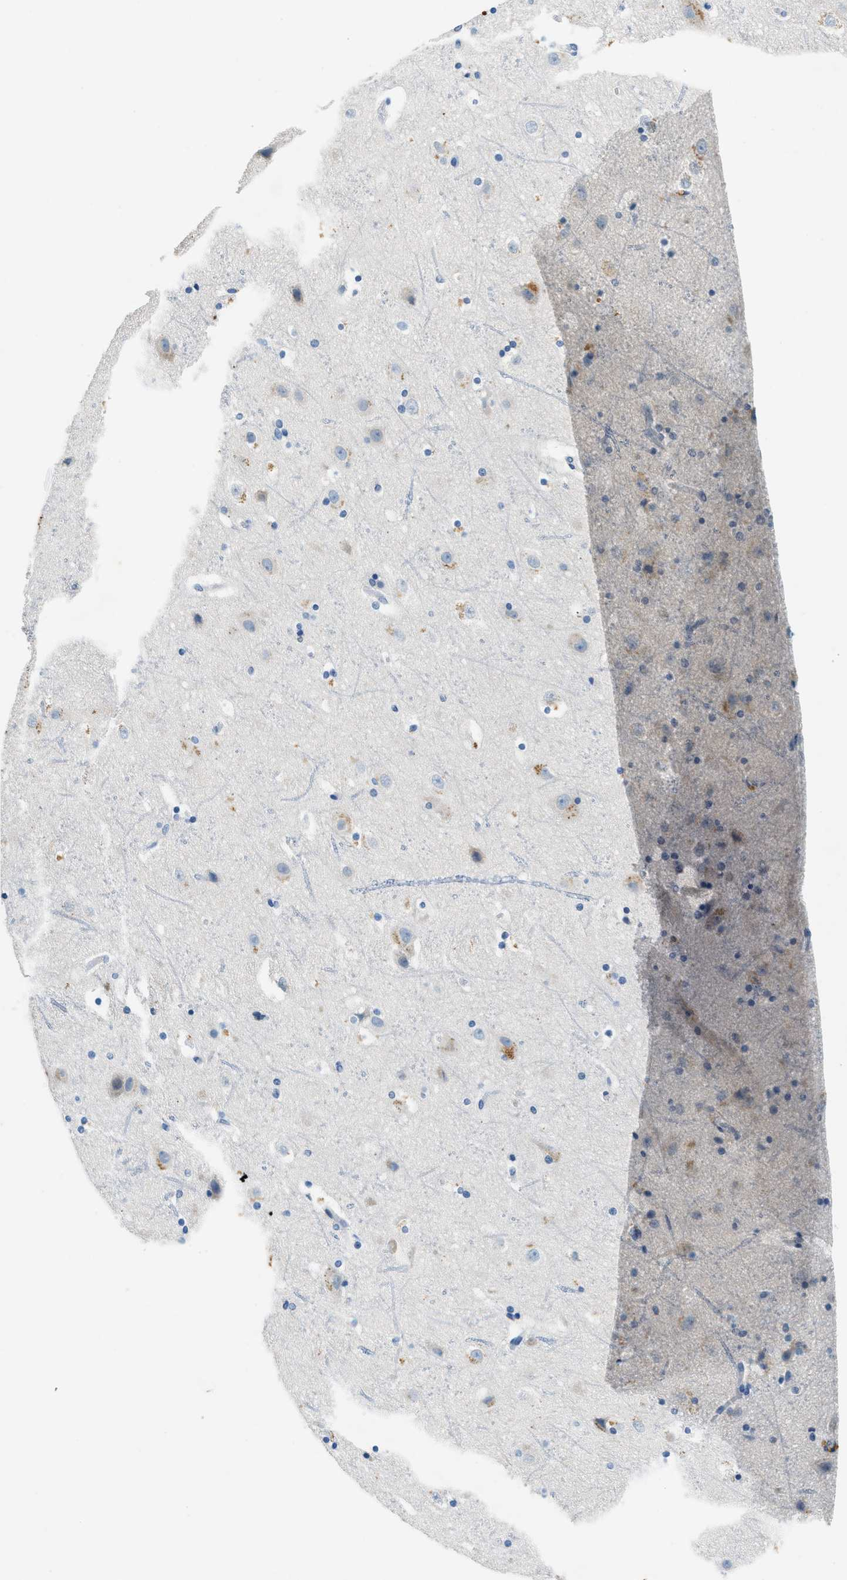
{"staining": {"intensity": "negative", "quantity": "none", "location": "none"}, "tissue": "cerebral cortex", "cell_type": "Endothelial cells", "image_type": "normal", "snomed": [{"axis": "morphology", "description": "Normal tissue, NOS"}, {"axis": "topography", "description": "Cerebral cortex"}], "caption": "Cerebral cortex was stained to show a protein in brown. There is no significant positivity in endothelial cells. (DAB (3,3'-diaminobenzidine) IHC visualized using brightfield microscopy, high magnification).", "gene": "CFAP20", "patient": {"sex": "male", "age": 45}}